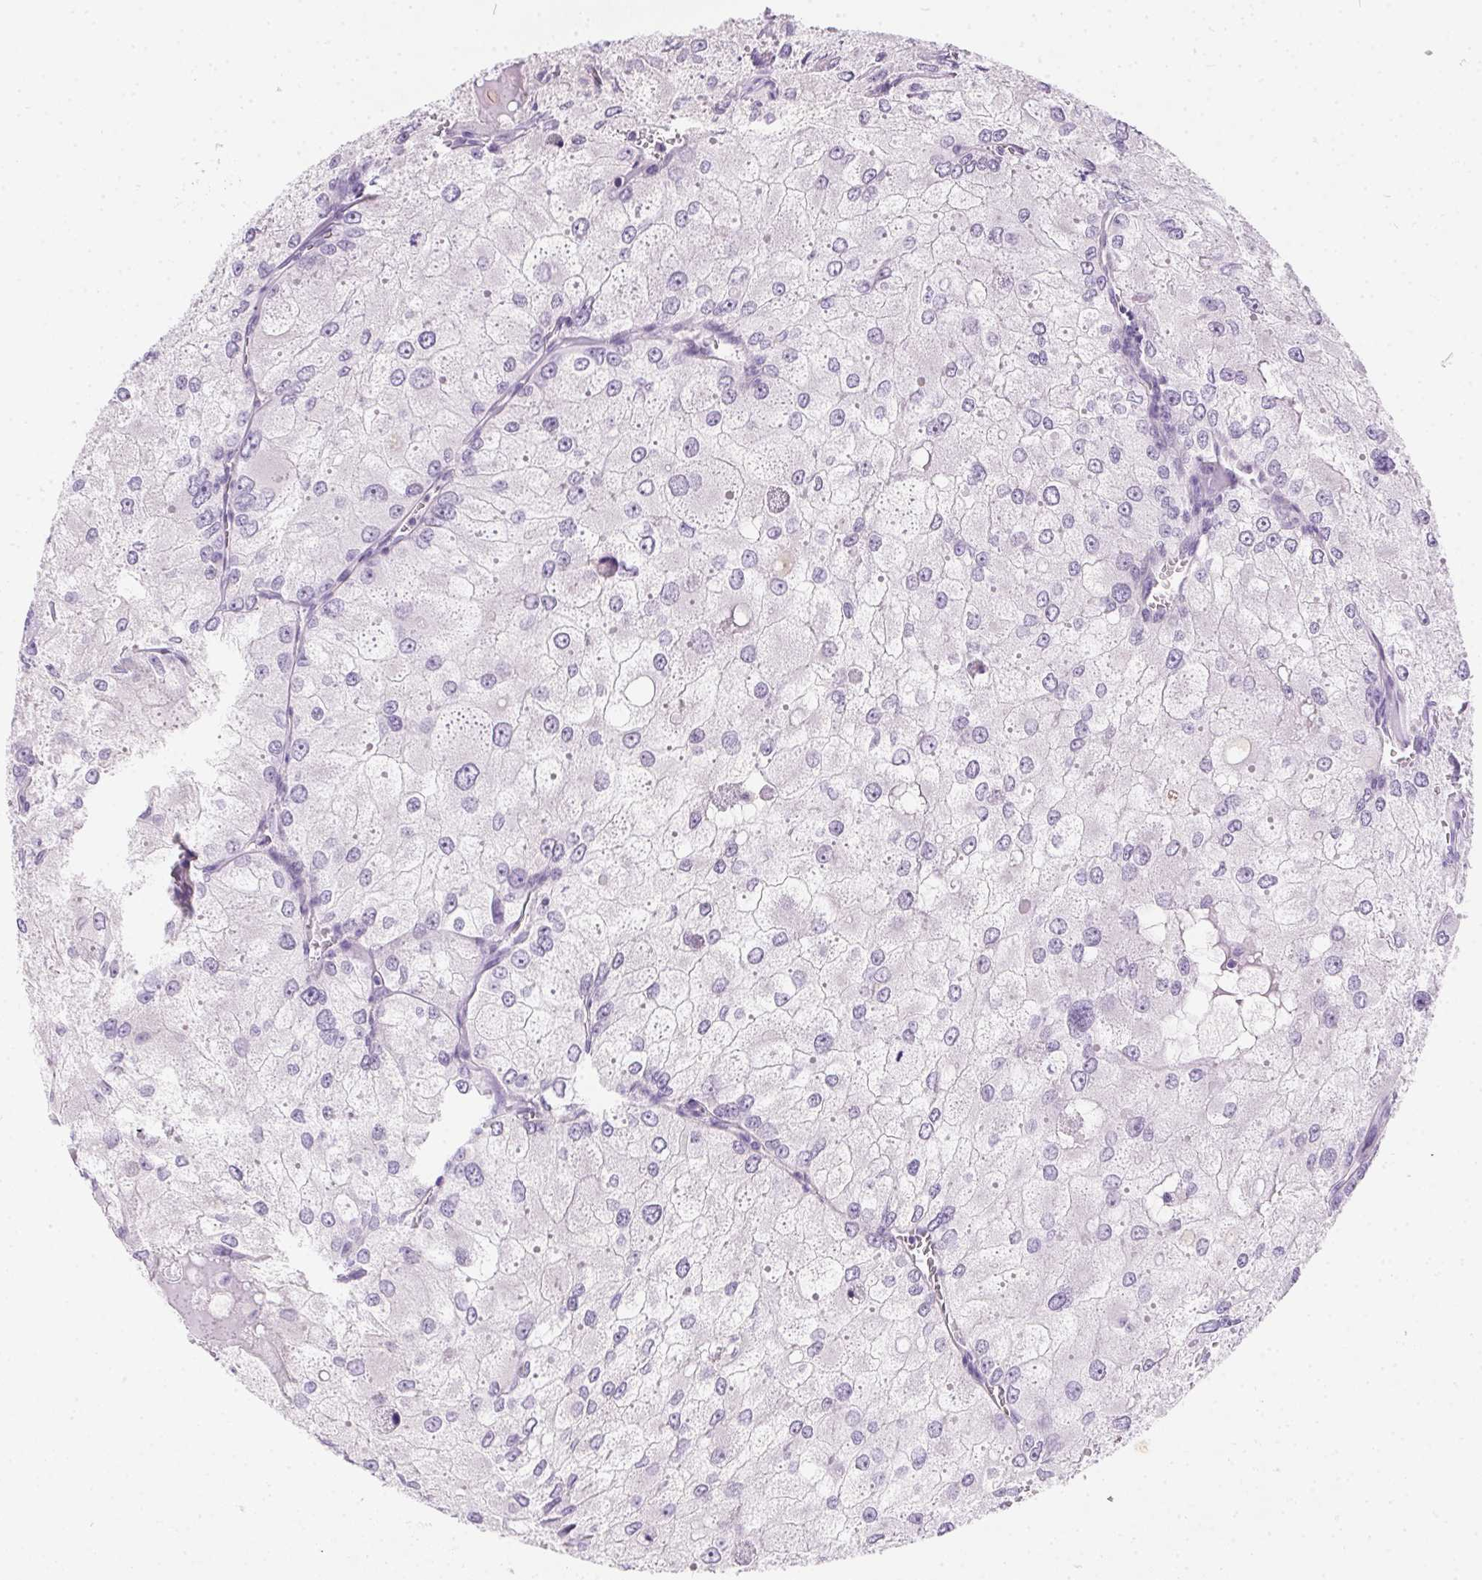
{"staining": {"intensity": "negative", "quantity": "none", "location": "none"}, "tissue": "renal cancer", "cell_type": "Tumor cells", "image_type": "cancer", "snomed": [{"axis": "morphology", "description": "Adenocarcinoma, NOS"}, {"axis": "topography", "description": "Kidney"}], "caption": "Micrograph shows no protein expression in tumor cells of renal adenocarcinoma tissue.", "gene": "SSTR4", "patient": {"sex": "female", "age": 70}}